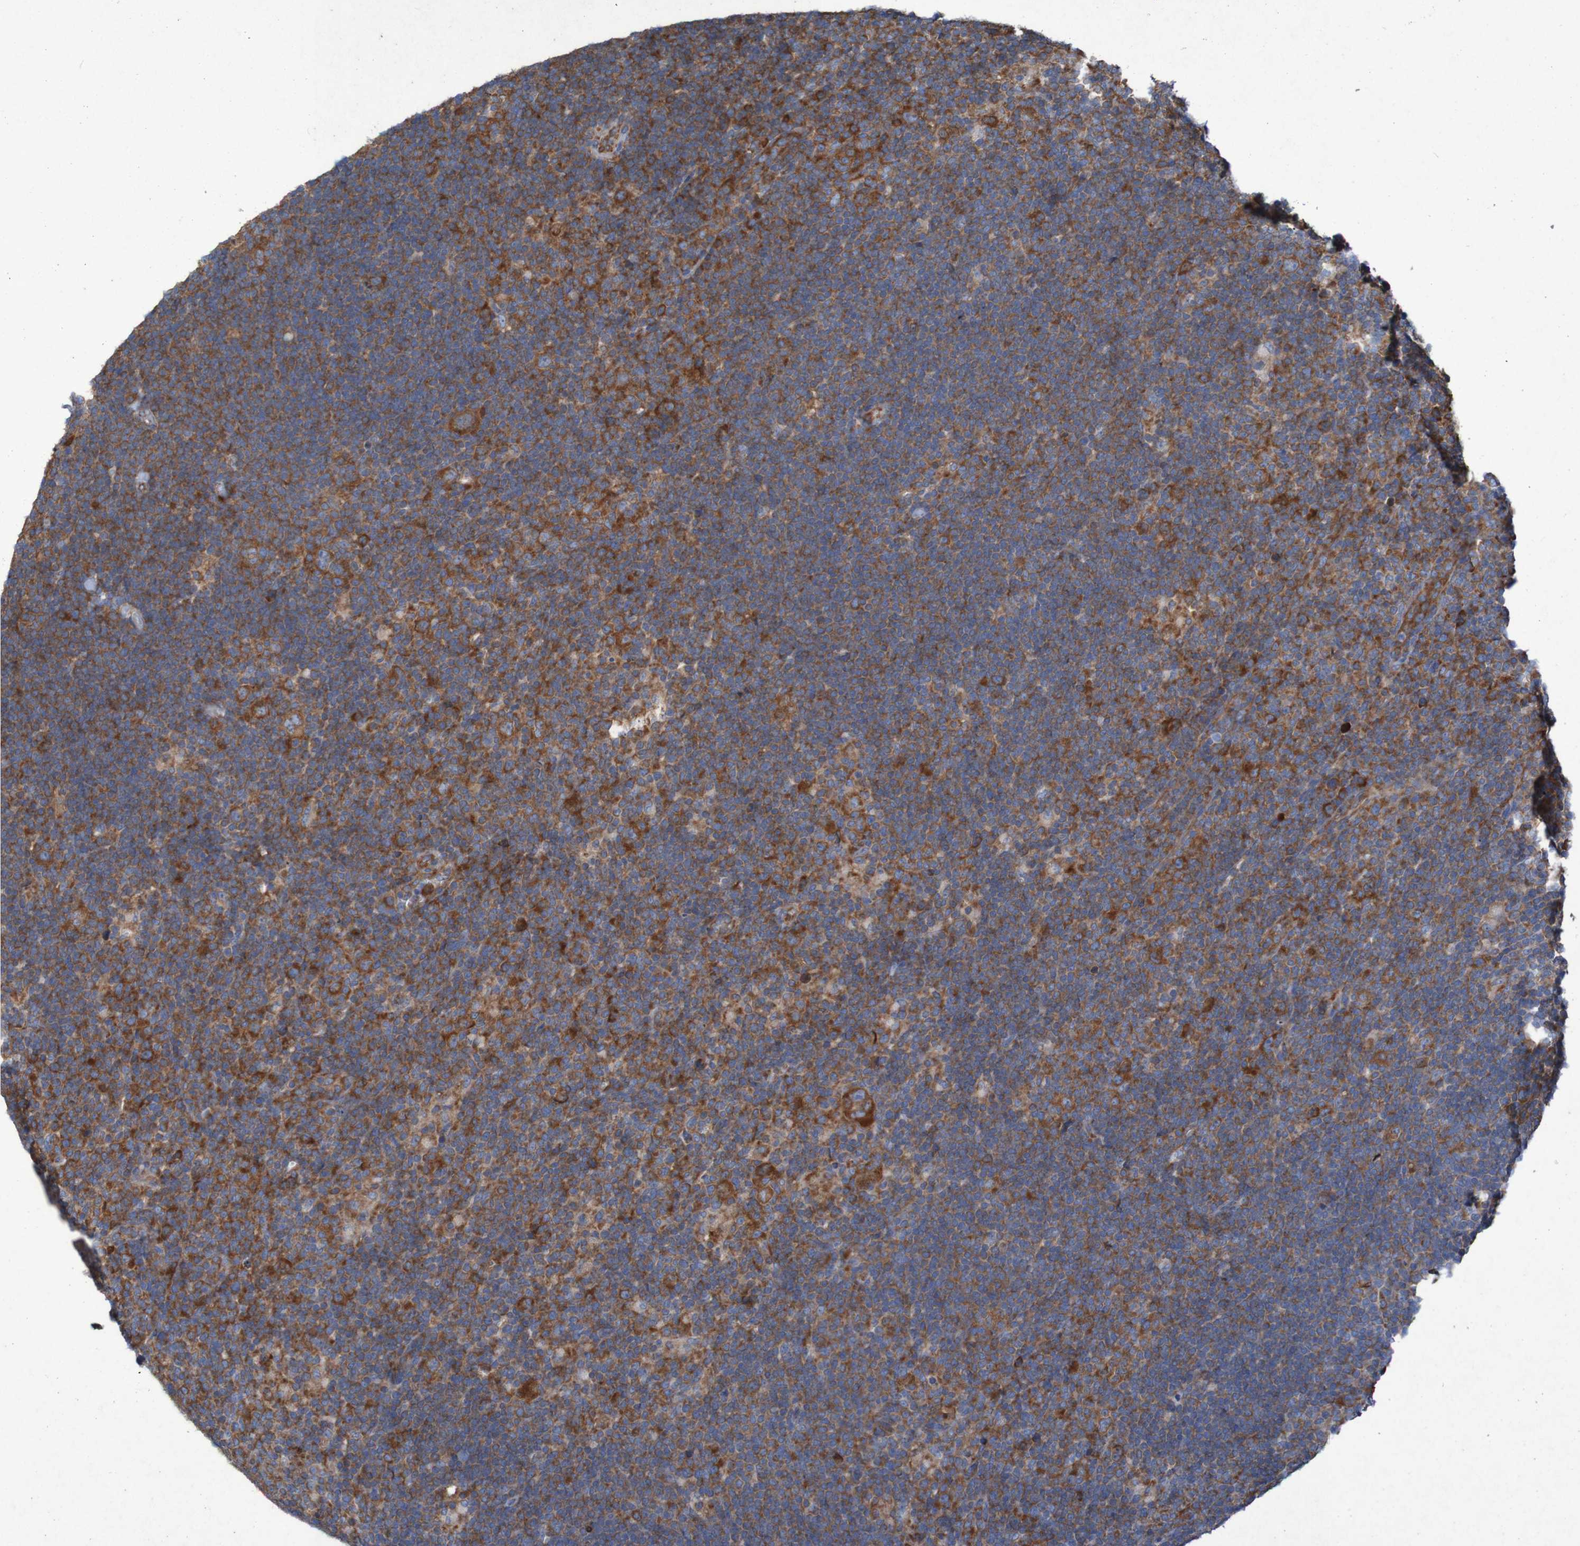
{"staining": {"intensity": "strong", "quantity": ">75%", "location": "cytoplasmic/membranous"}, "tissue": "lymphoma", "cell_type": "Tumor cells", "image_type": "cancer", "snomed": [{"axis": "morphology", "description": "Hodgkin's disease, NOS"}, {"axis": "topography", "description": "Lymph node"}], "caption": "There is high levels of strong cytoplasmic/membranous expression in tumor cells of lymphoma, as demonstrated by immunohistochemical staining (brown color).", "gene": "RPL10", "patient": {"sex": "female", "age": 57}}